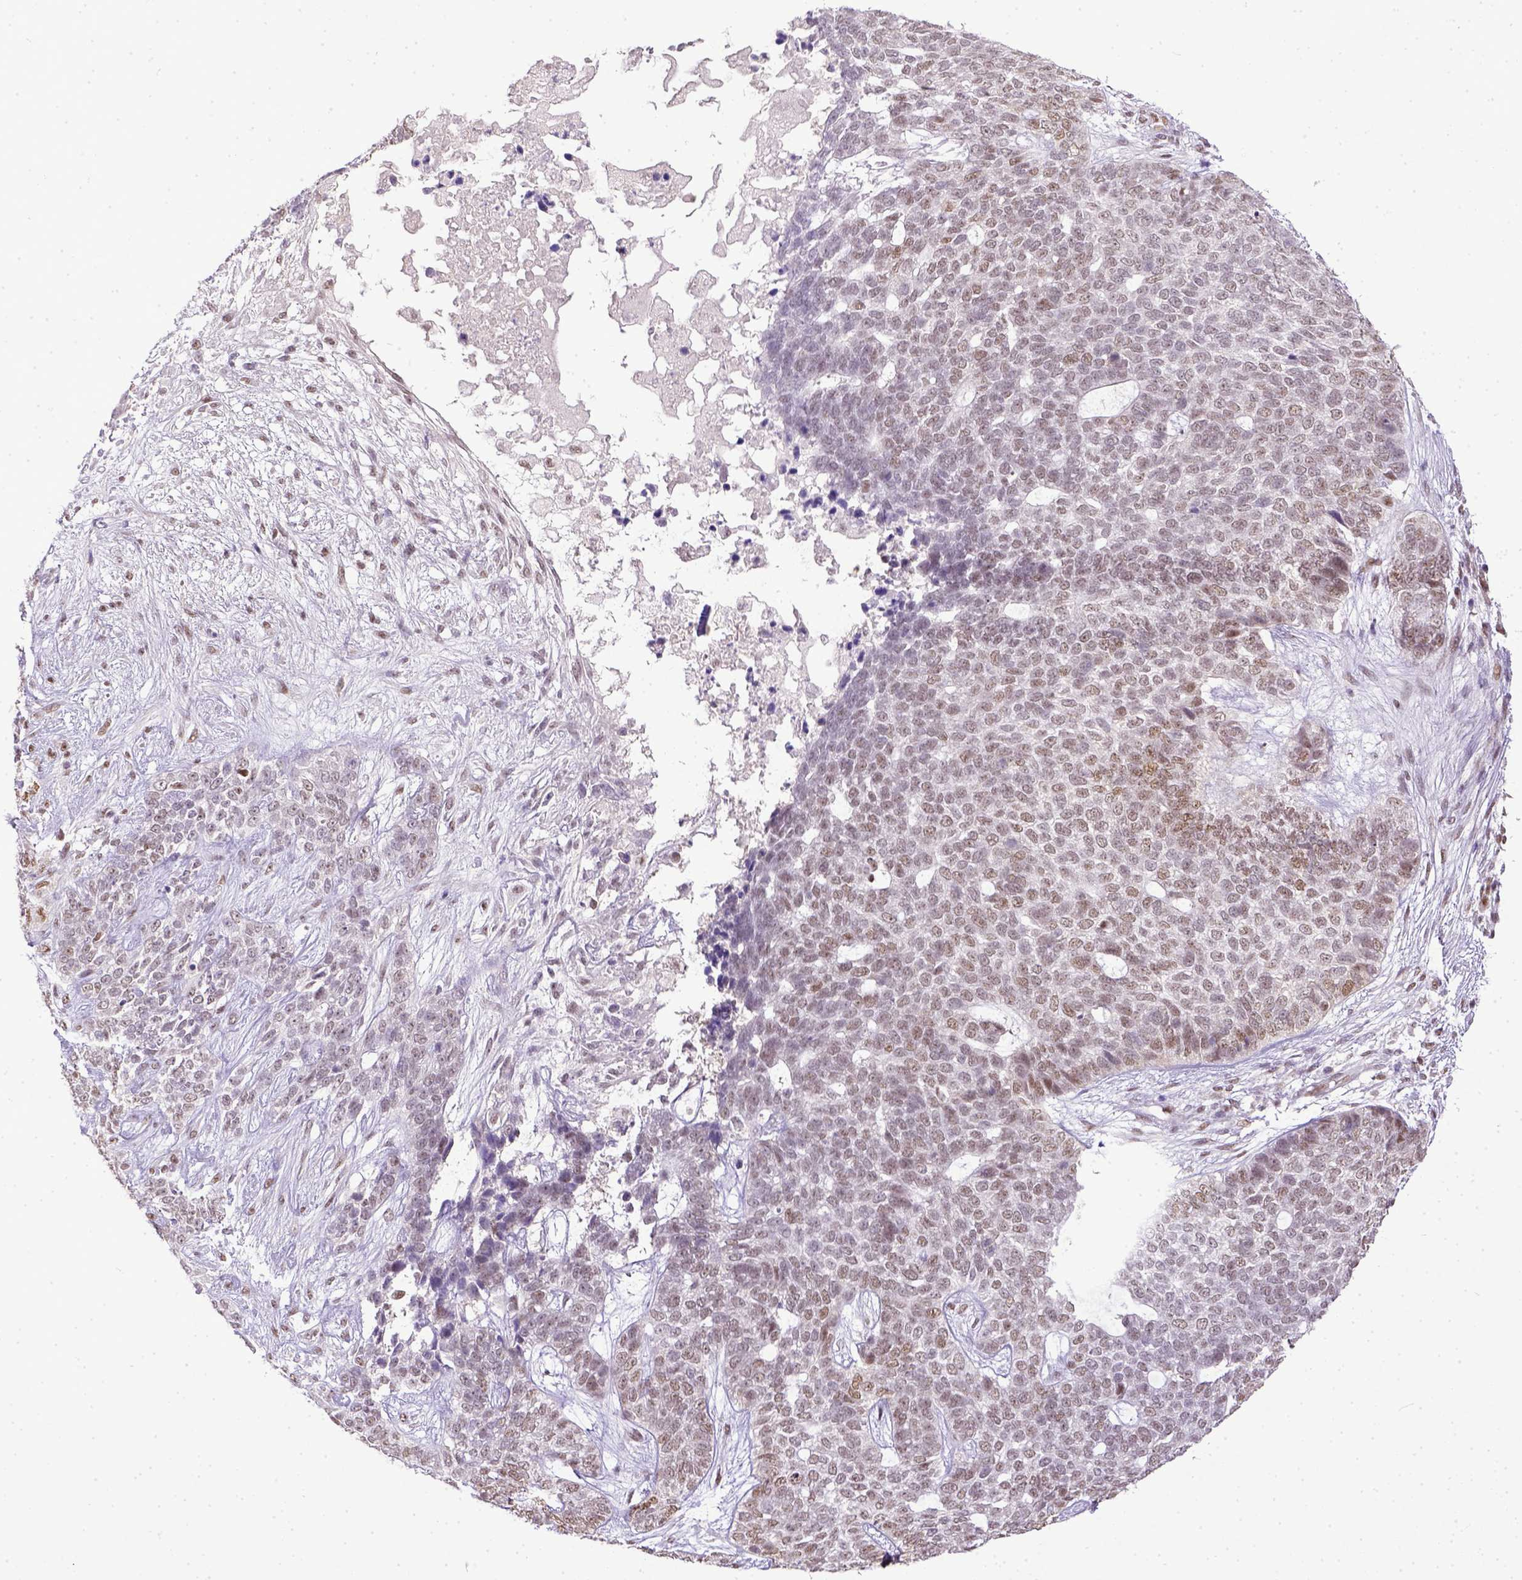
{"staining": {"intensity": "weak", "quantity": ">75%", "location": "nuclear"}, "tissue": "skin cancer", "cell_type": "Tumor cells", "image_type": "cancer", "snomed": [{"axis": "morphology", "description": "Basal cell carcinoma"}, {"axis": "topography", "description": "Skin"}], "caption": "A low amount of weak nuclear expression is seen in about >75% of tumor cells in basal cell carcinoma (skin) tissue.", "gene": "ERCC1", "patient": {"sex": "female", "age": 69}}